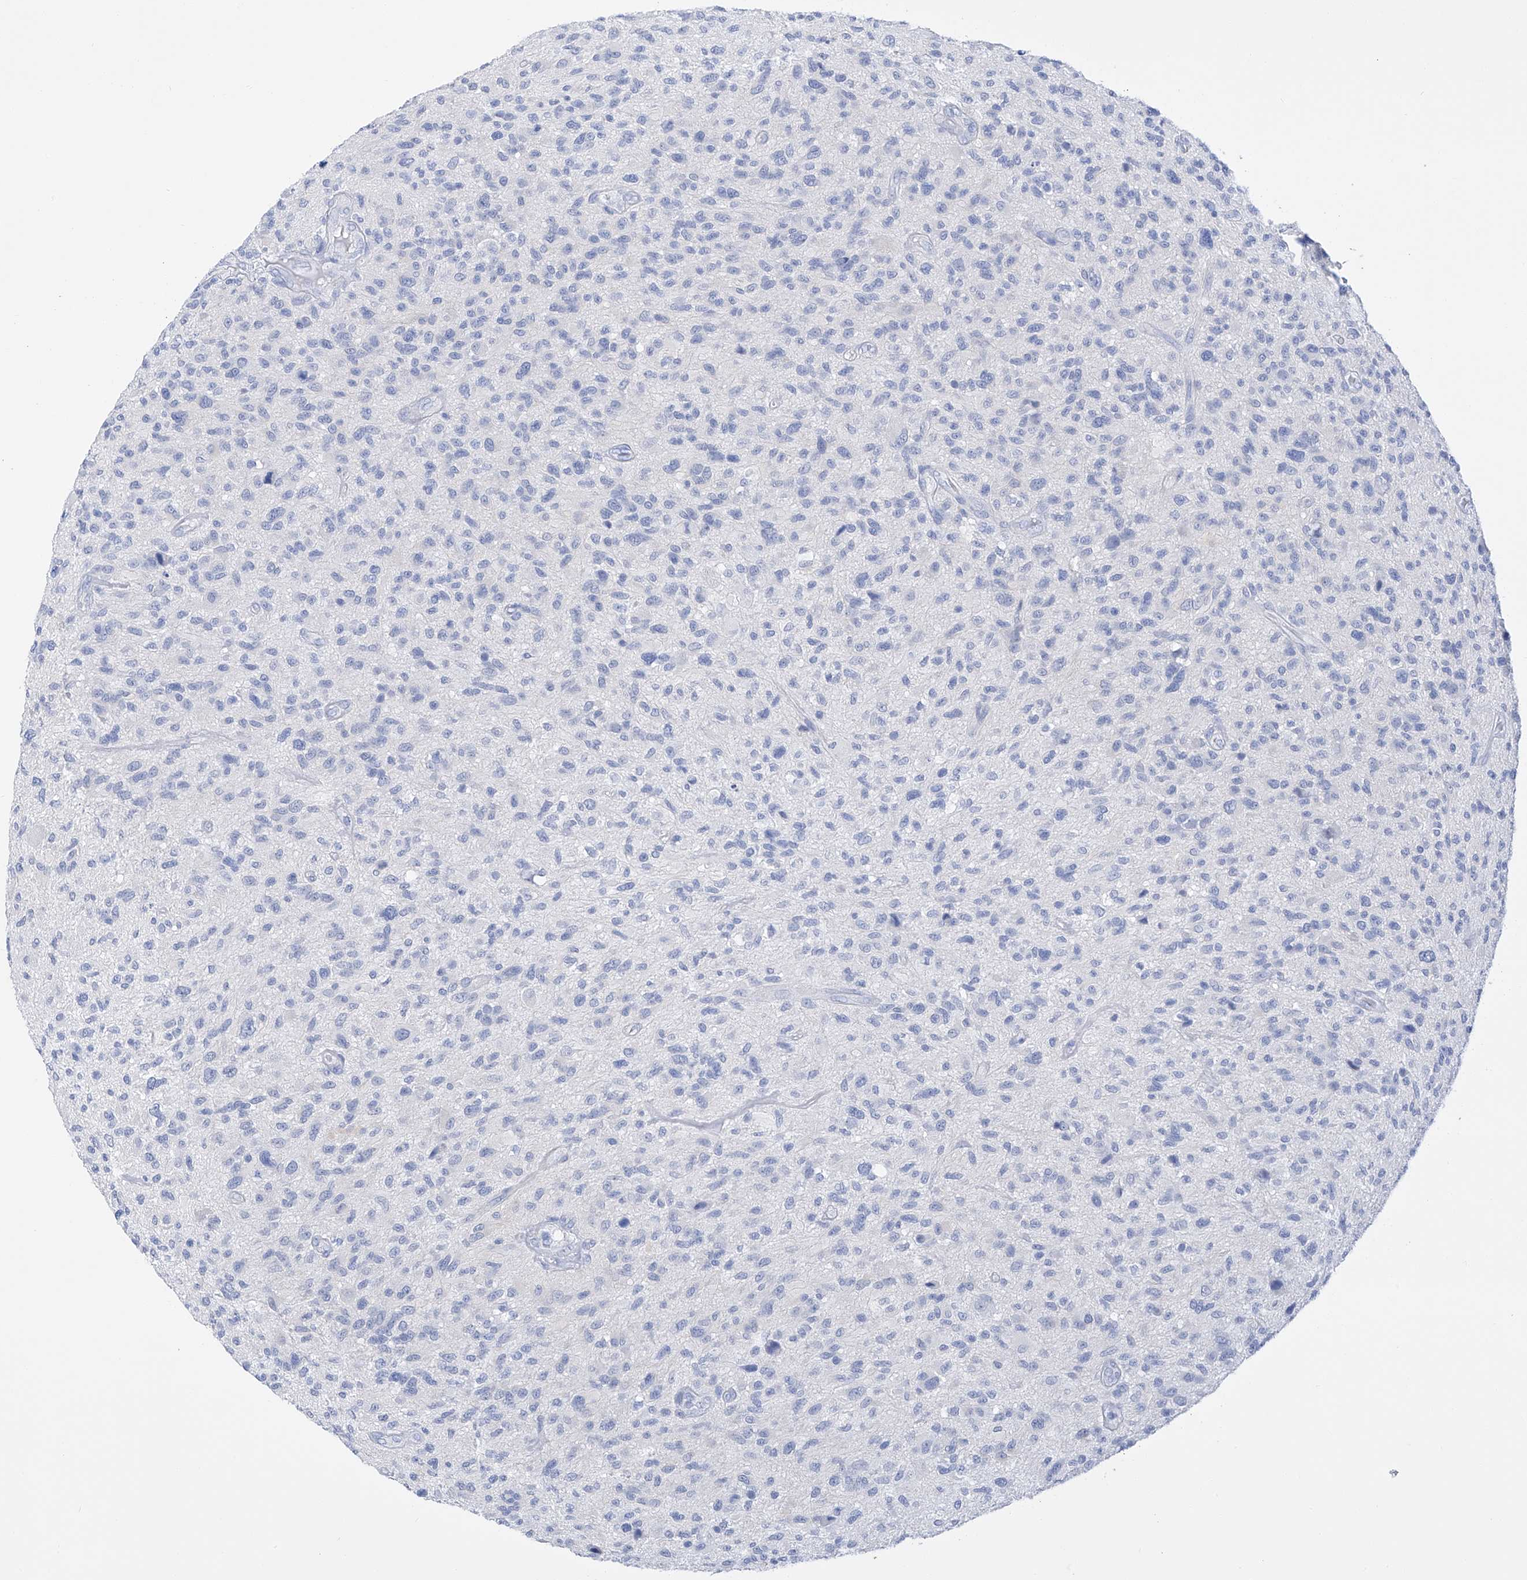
{"staining": {"intensity": "negative", "quantity": "none", "location": "none"}, "tissue": "glioma", "cell_type": "Tumor cells", "image_type": "cancer", "snomed": [{"axis": "morphology", "description": "Glioma, malignant, High grade"}, {"axis": "topography", "description": "Brain"}], "caption": "The immunohistochemistry (IHC) histopathology image has no significant expression in tumor cells of malignant glioma (high-grade) tissue.", "gene": "FLG", "patient": {"sex": "male", "age": 47}}